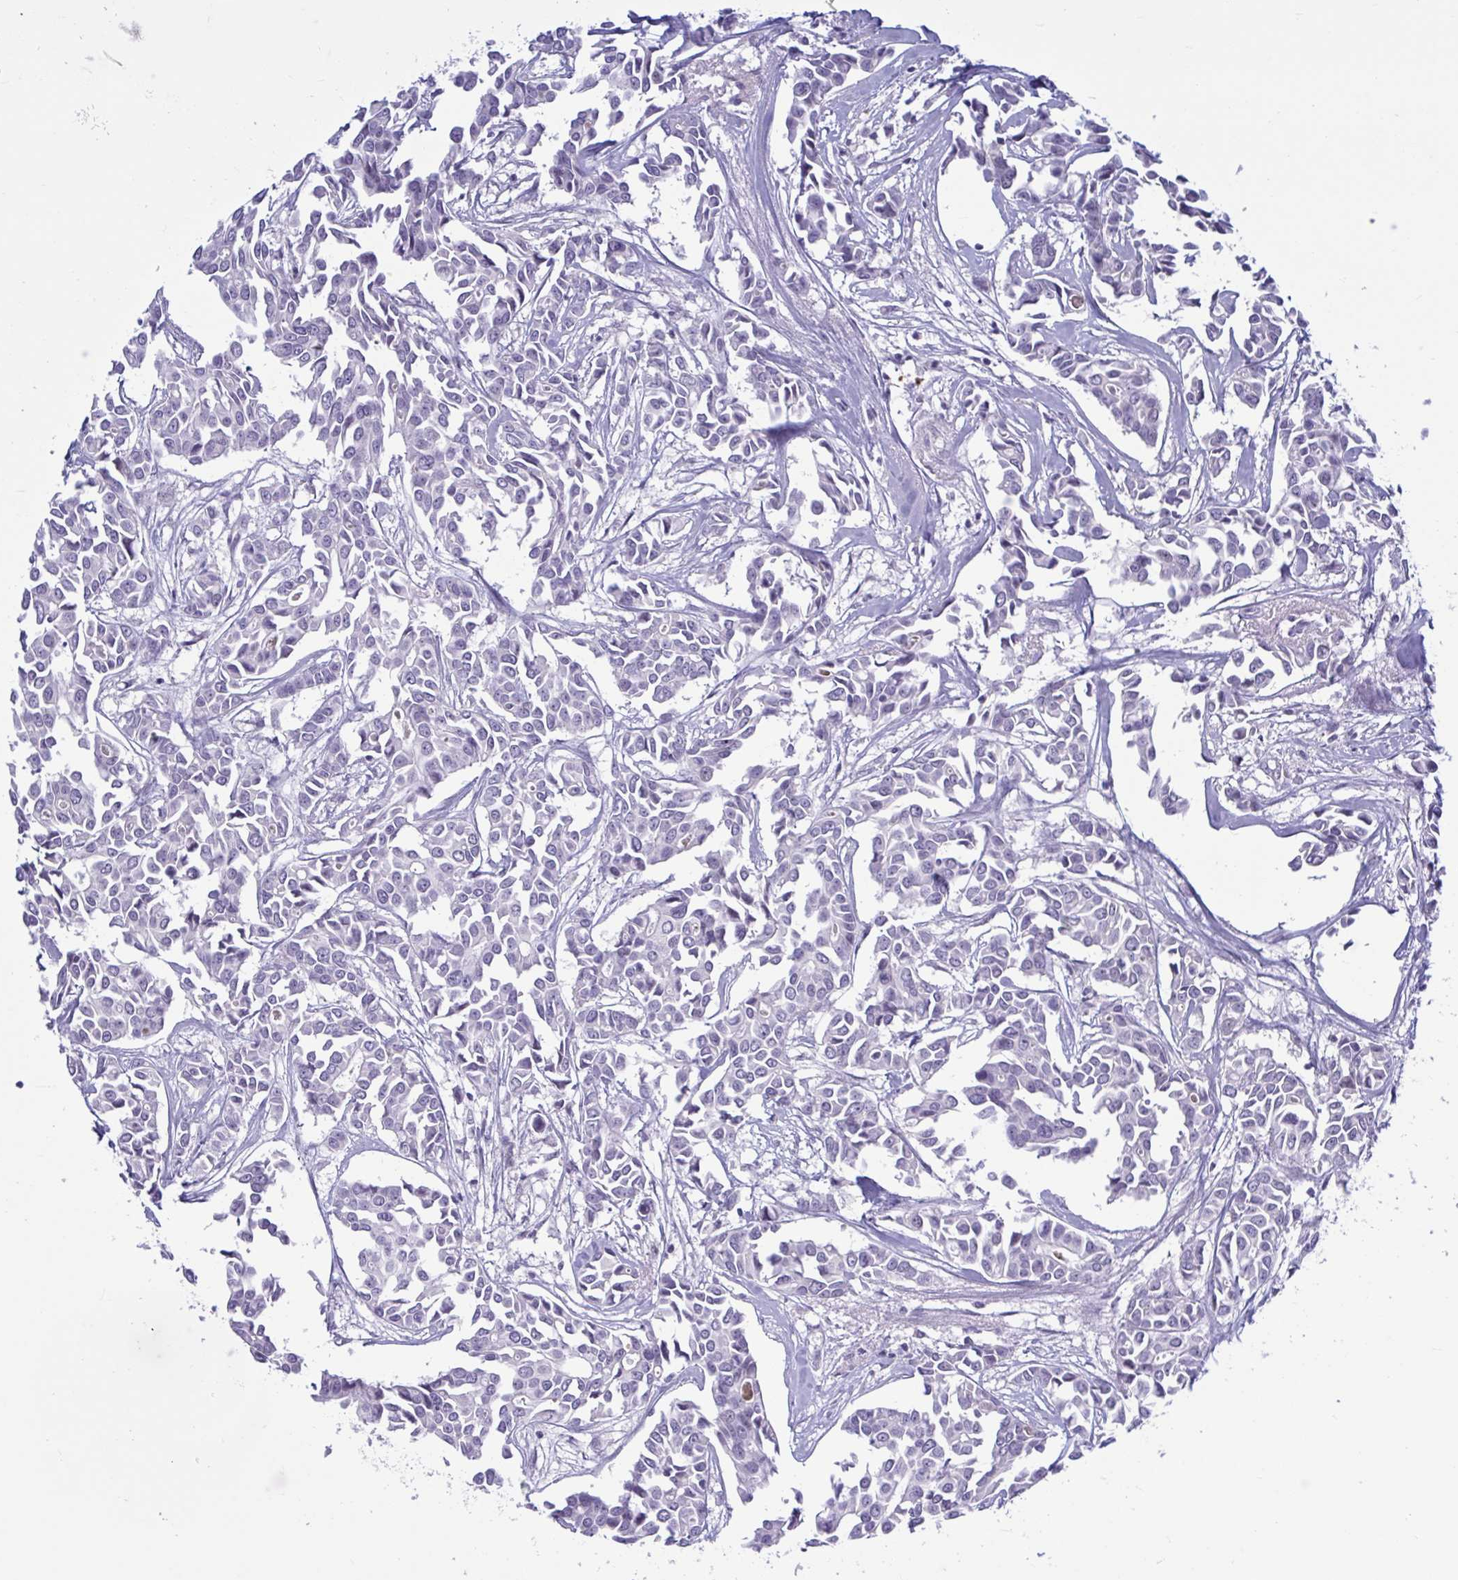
{"staining": {"intensity": "negative", "quantity": "none", "location": "none"}, "tissue": "breast cancer", "cell_type": "Tumor cells", "image_type": "cancer", "snomed": [{"axis": "morphology", "description": "Duct carcinoma"}, {"axis": "topography", "description": "Breast"}], "caption": "The photomicrograph demonstrates no significant staining in tumor cells of invasive ductal carcinoma (breast). The staining was performed using DAB to visualize the protein expression in brown, while the nuclei were stained in blue with hematoxylin (Magnification: 20x).", "gene": "CNGB3", "patient": {"sex": "female", "age": 54}}